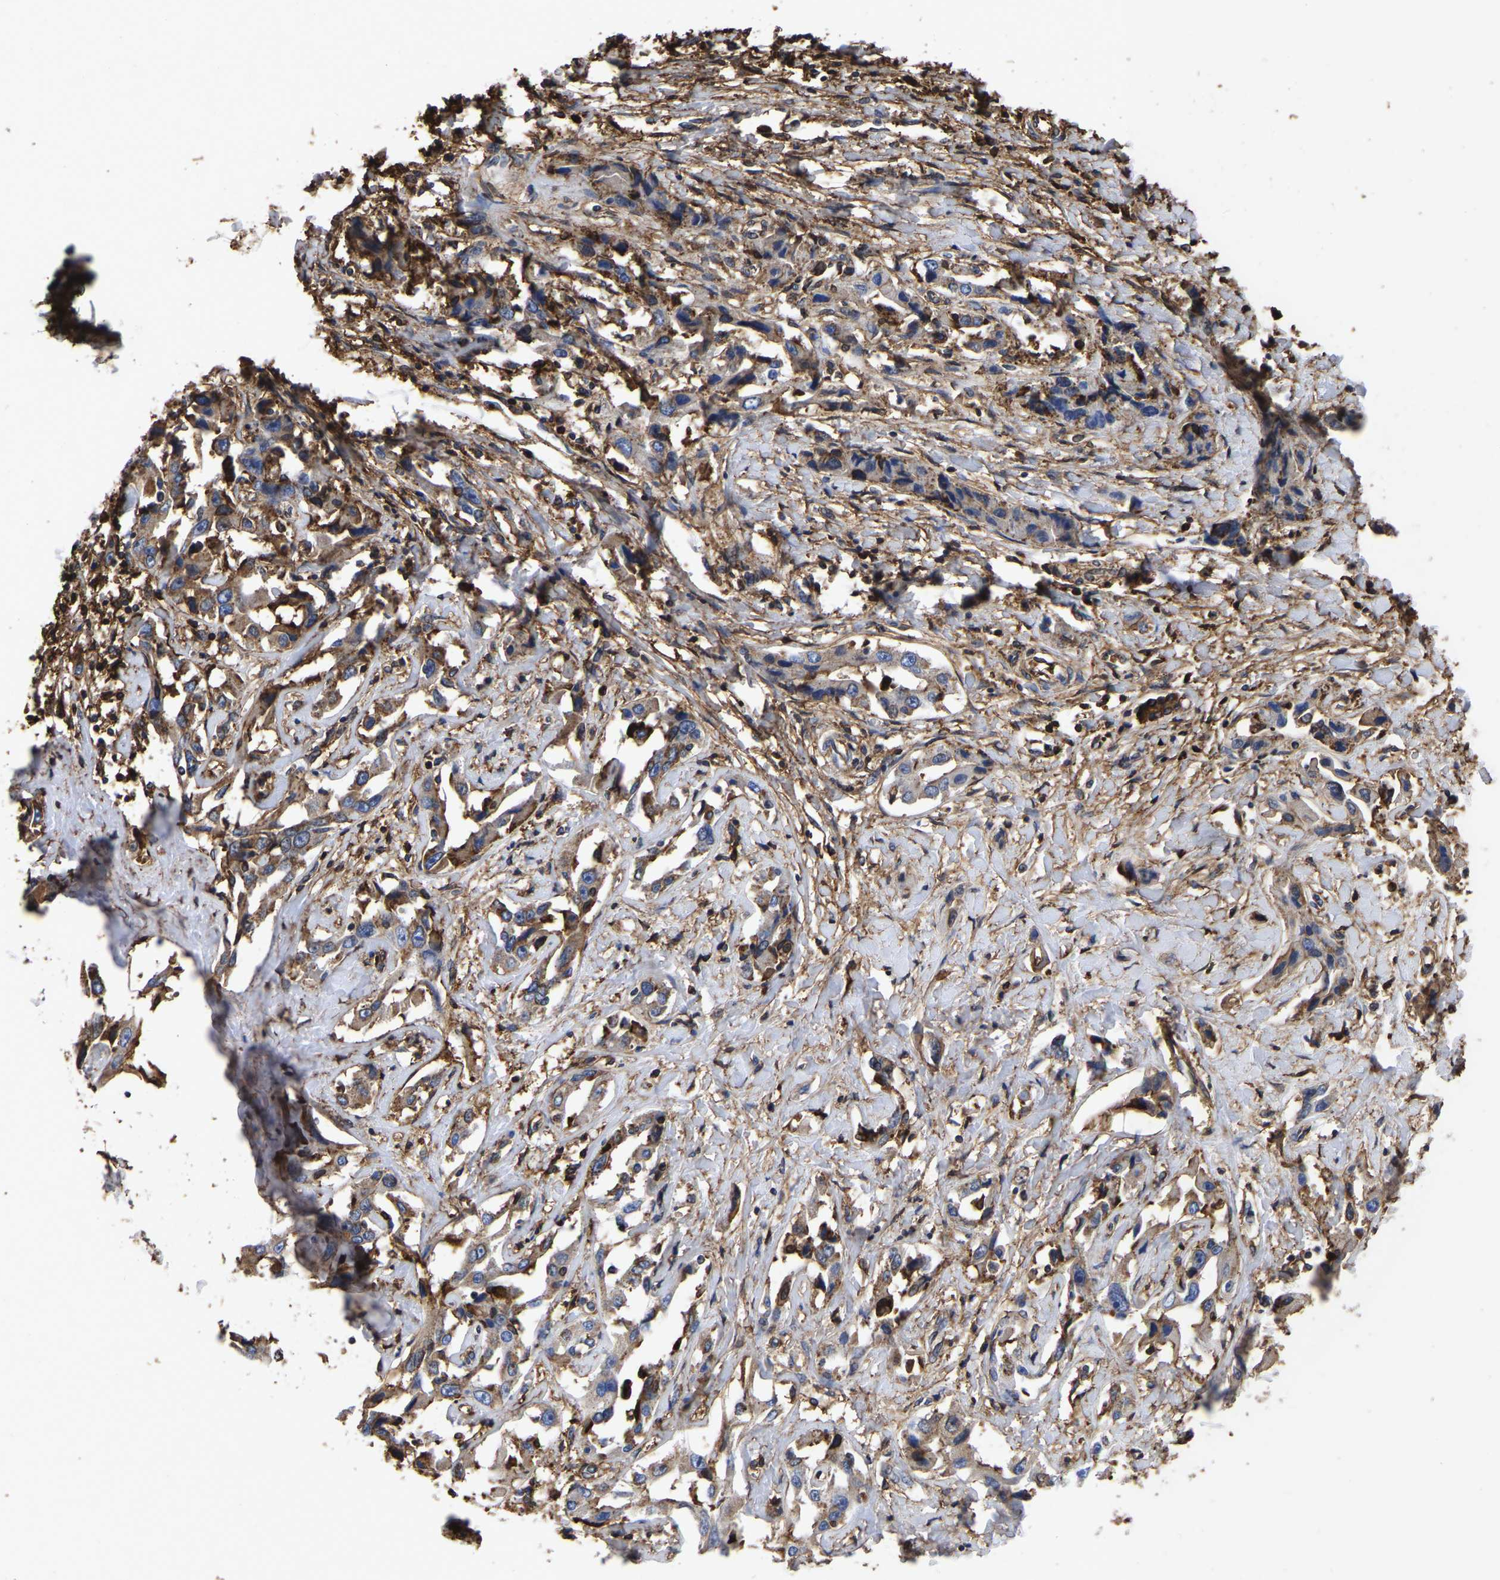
{"staining": {"intensity": "moderate", "quantity": ">75%", "location": "cytoplasmic/membranous"}, "tissue": "liver cancer", "cell_type": "Tumor cells", "image_type": "cancer", "snomed": [{"axis": "morphology", "description": "Cholangiocarcinoma"}, {"axis": "topography", "description": "Liver"}], "caption": "Human liver cancer (cholangiocarcinoma) stained for a protein (brown) displays moderate cytoplasmic/membranous positive staining in approximately >75% of tumor cells.", "gene": "LIF", "patient": {"sex": "male", "age": 59}}